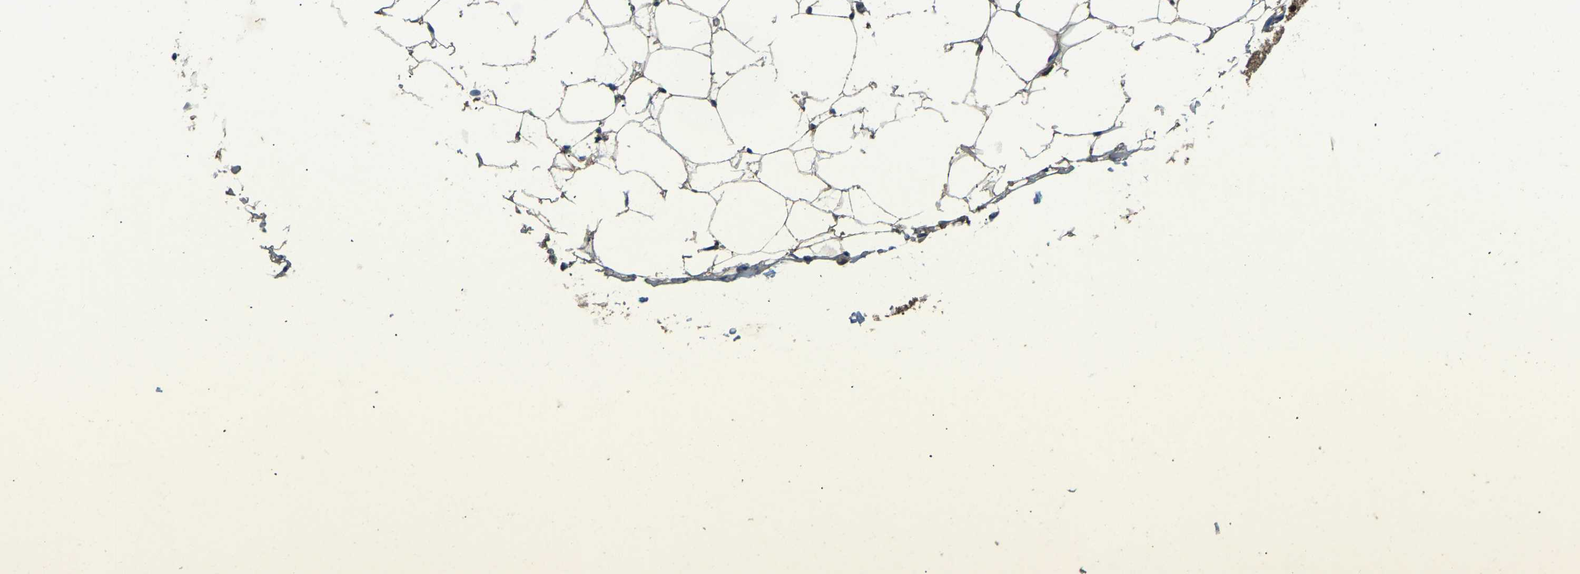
{"staining": {"intensity": "weak", "quantity": ">75%", "location": "cytoplasmic/membranous"}, "tissue": "adipose tissue", "cell_type": "Adipocytes", "image_type": "normal", "snomed": [{"axis": "morphology", "description": "Normal tissue, NOS"}, {"axis": "topography", "description": "Breast"}, {"axis": "topography", "description": "Soft tissue"}], "caption": "Immunohistochemistry staining of unremarkable adipose tissue, which shows low levels of weak cytoplasmic/membranous staining in about >75% of adipocytes indicating weak cytoplasmic/membranous protein expression. The staining was performed using DAB (3,3'-diaminobenzidine) (brown) for protein detection and nuclei were counterstained in hematoxylin (blue).", "gene": "ATP8B1", "patient": {"sex": "female", "age": 75}}